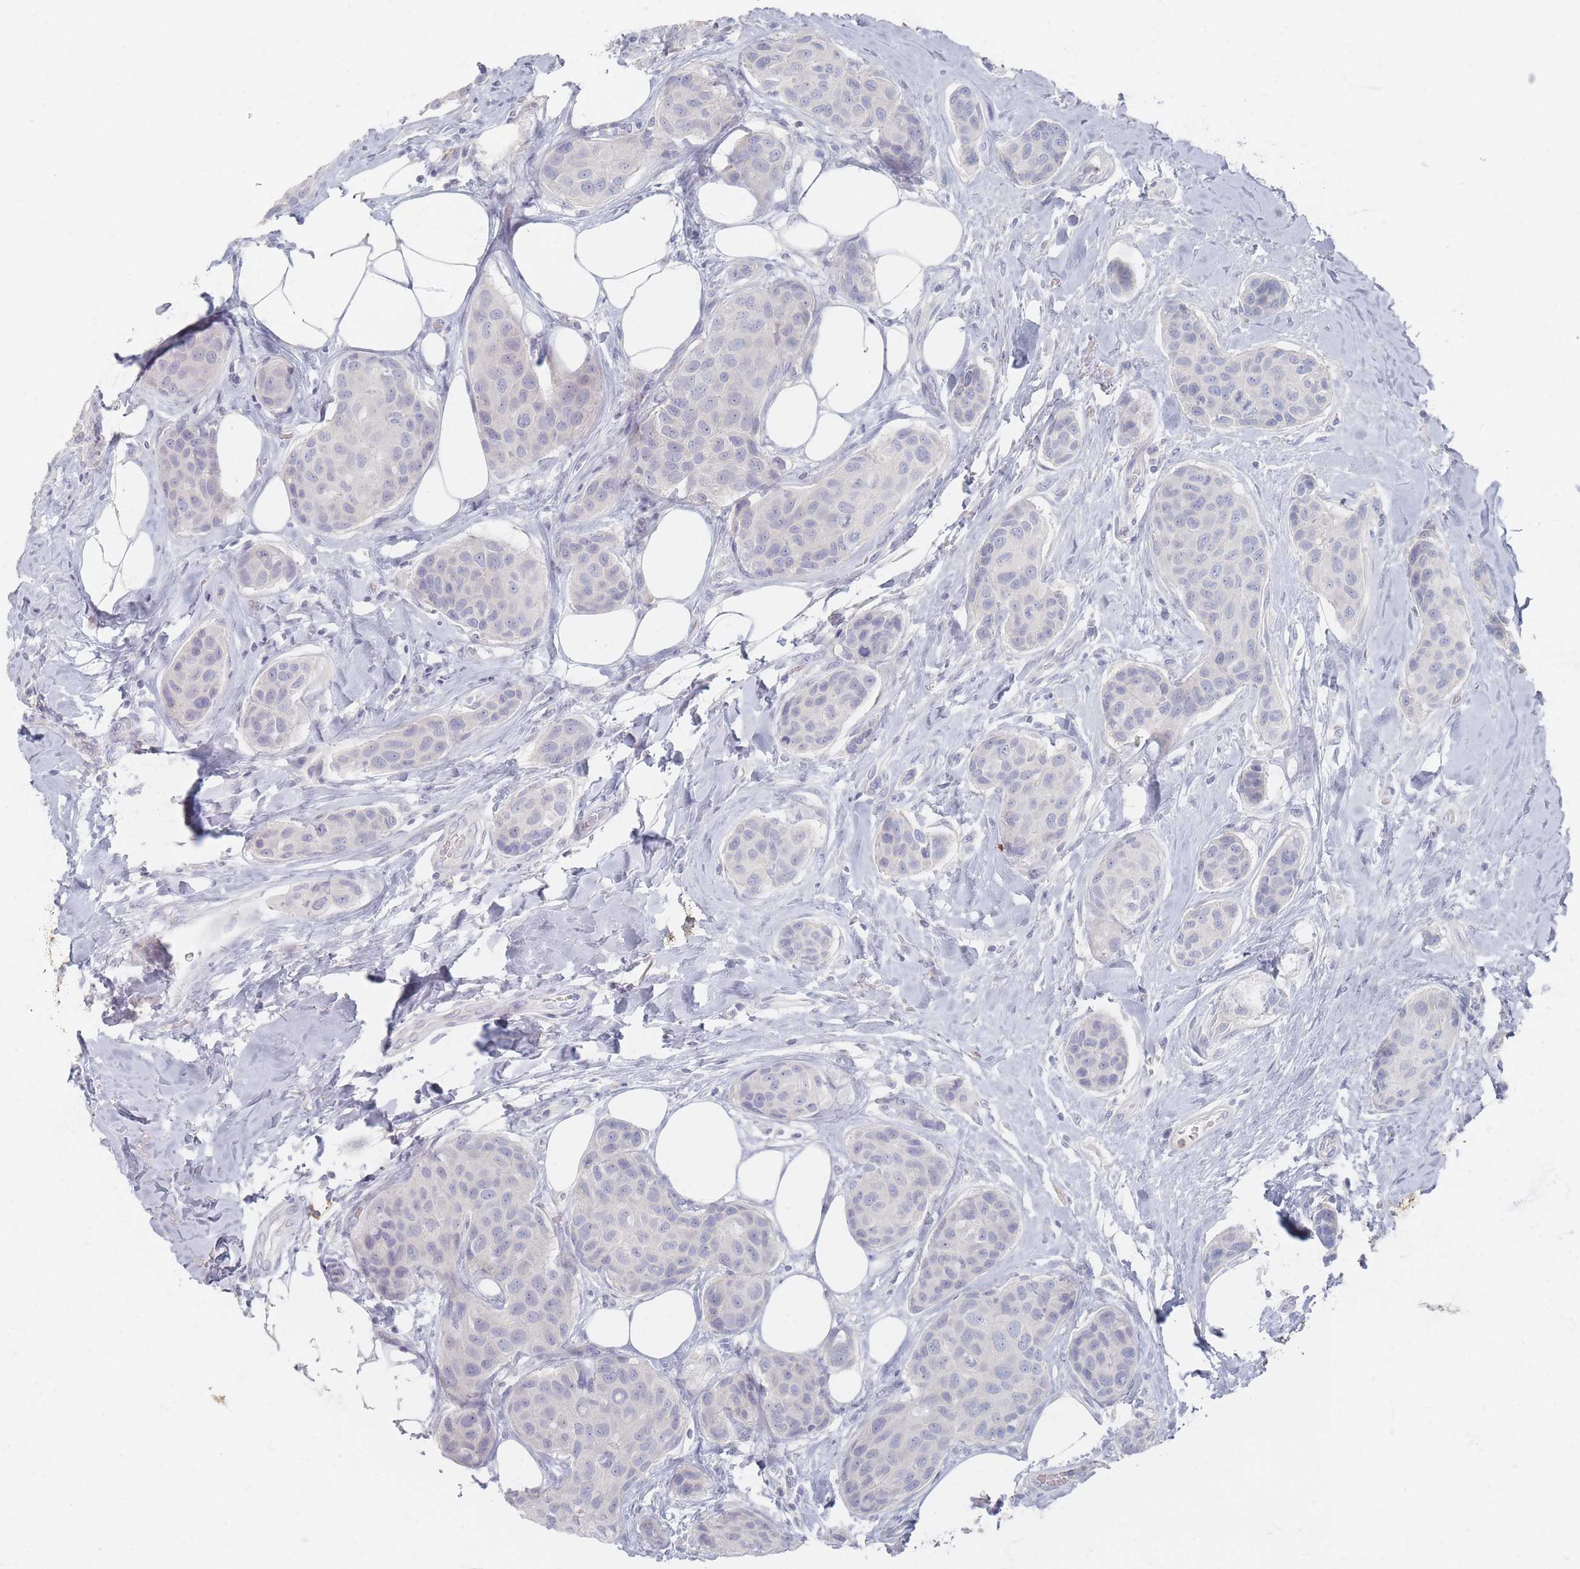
{"staining": {"intensity": "negative", "quantity": "none", "location": "none"}, "tissue": "breast cancer", "cell_type": "Tumor cells", "image_type": "cancer", "snomed": [{"axis": "morphology", "description": "Duct carcinoma"}, {"axis": "topography", "description": "Breast"}, {"axis": "topography", "description": "Lymph node"}], "caption": "There is no significant expression in tumor cells of infiltrating ductal carcinoma (breast).", "gene": "CD37", "patient": {"sex": "female", "age": 80}}